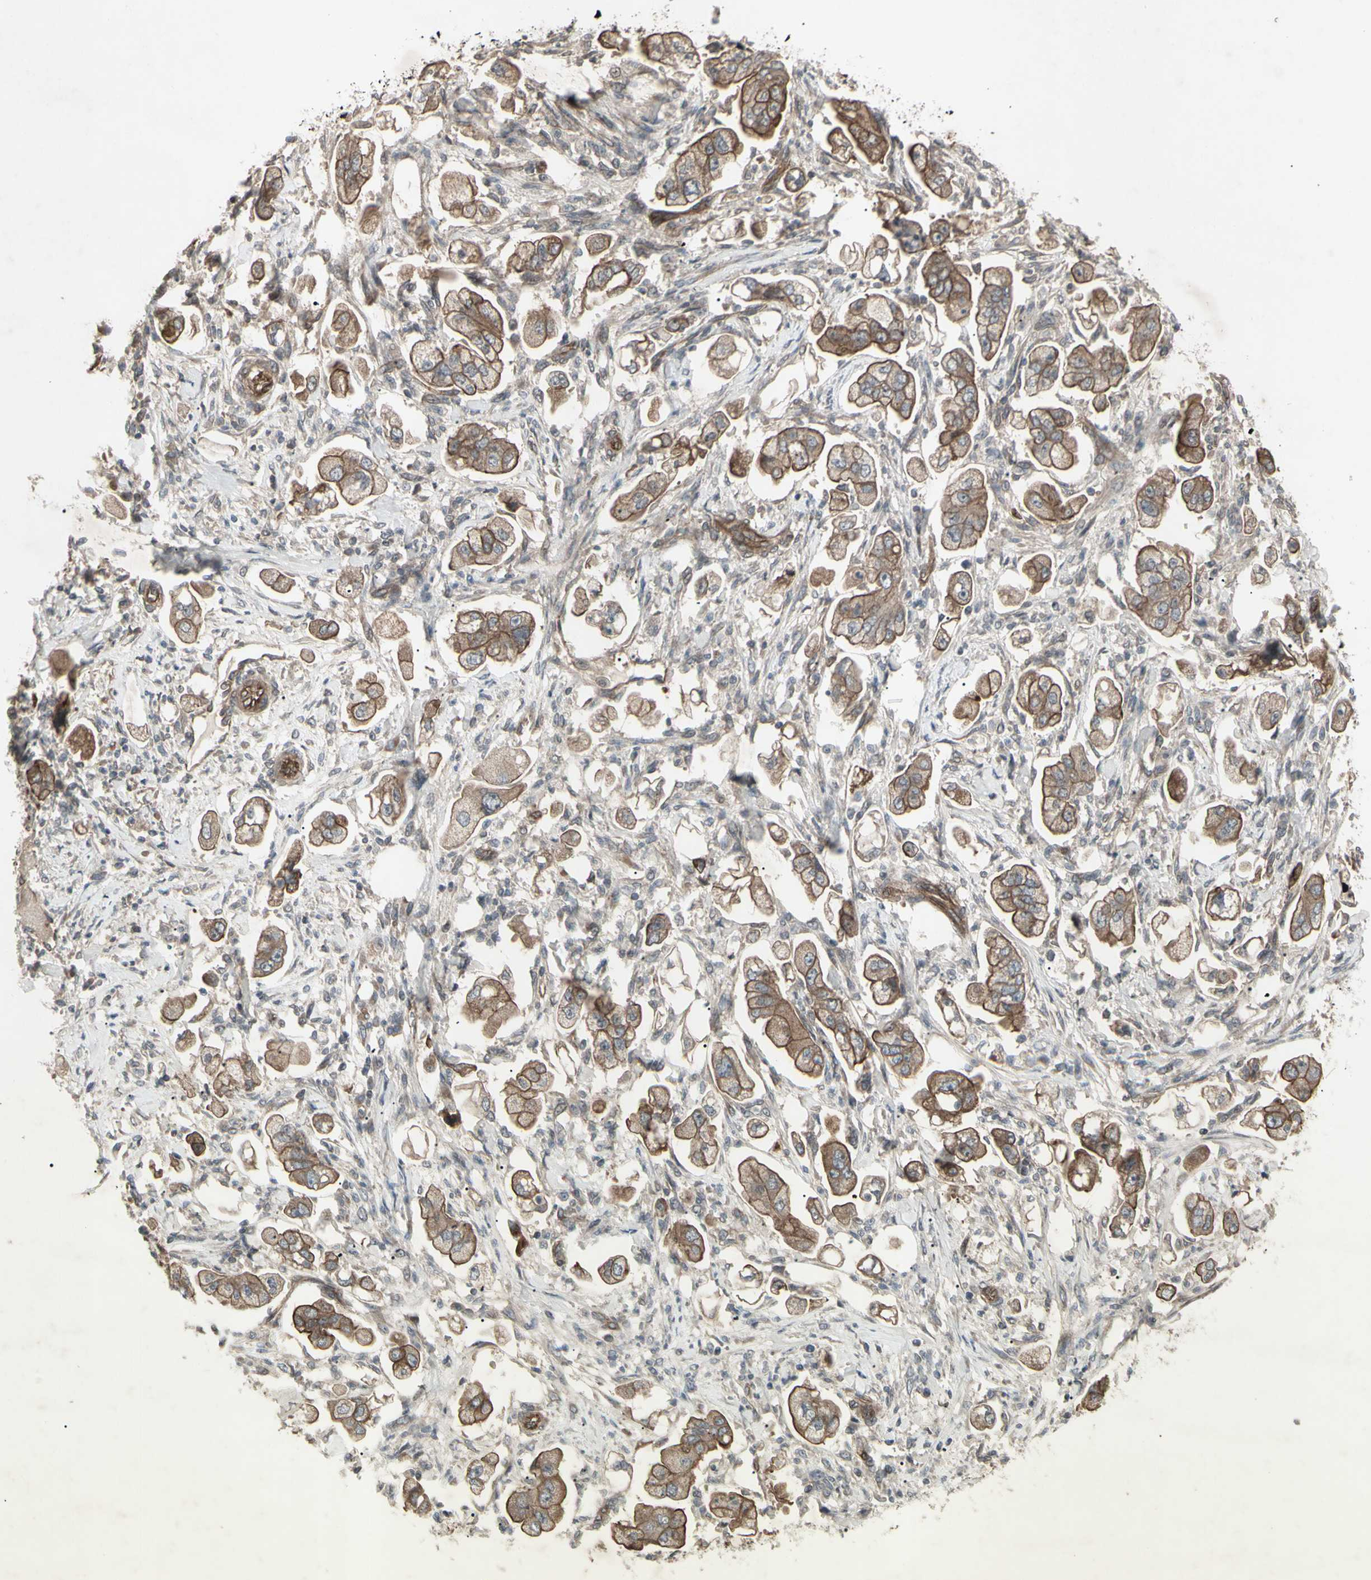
{"staining": {"intensity": "moderate", "quantity": ">75%", "location": "cytoplasmic/membranous"}, "tissue": "stomach cancer", "cell_type": "Tumor cells", "image_type": "cancer", "snomed": [{"axis": "morphology", "description": "Adenocarcinoma, NOS"}, {"axis": "topography", "description": "Stomach"}], "caption": "This histopathology image shows stomach cancer stained with immunohistochemistry to label a protein in brown. The cytoplasmic/membranous of tumor cells show moderate positivity for the protein. Nuclei are counter-stained blue.", "gene": "JAG1", "patient": {"sex": "male", "age": 62}}